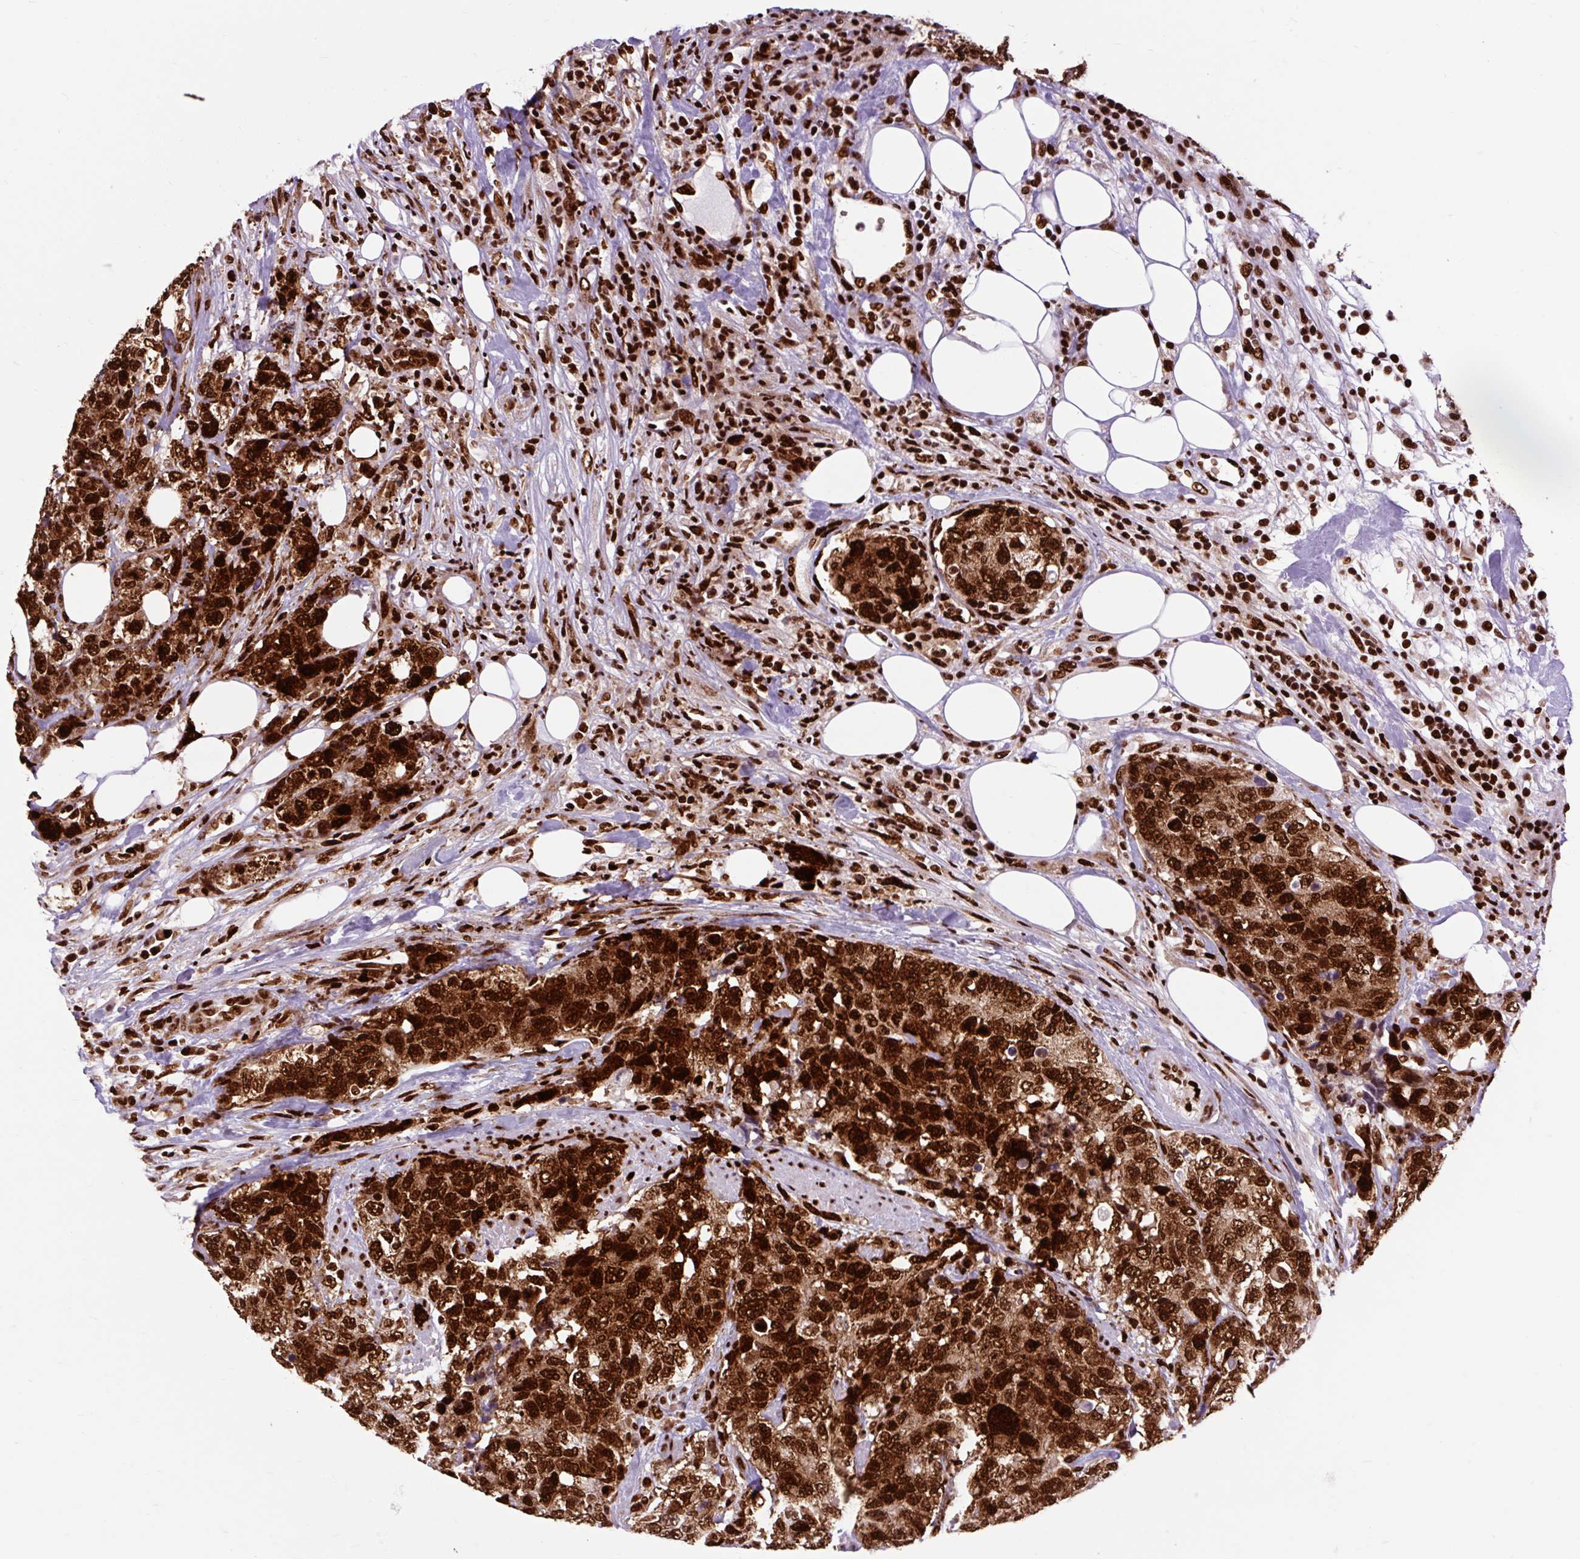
{"staining": {"intensity": "strong", "quantity": ">75%", "location": "nuclear"}, "tissue": "urothelial cancer", "cell_type": "Tumor cells", "image_type": "cancer", "snomed": [{"axis": "morphology", "description": "Urothelial carcinoma, High grade"}, {"axis": "topography", "description": "Urinary bladder"}], "caption": "Urothelial carcinoma (high-grade) was stained to show a protein in brown. There is high levels of strong nuclear expression in approximately >75% of tumor cells. (Stains: DAB in brown, nuclei in blue, Microscopy: brightfield microscopy at high magnification).", "gene": "FUS", "patient": {"sex": "female", "age": 78}}